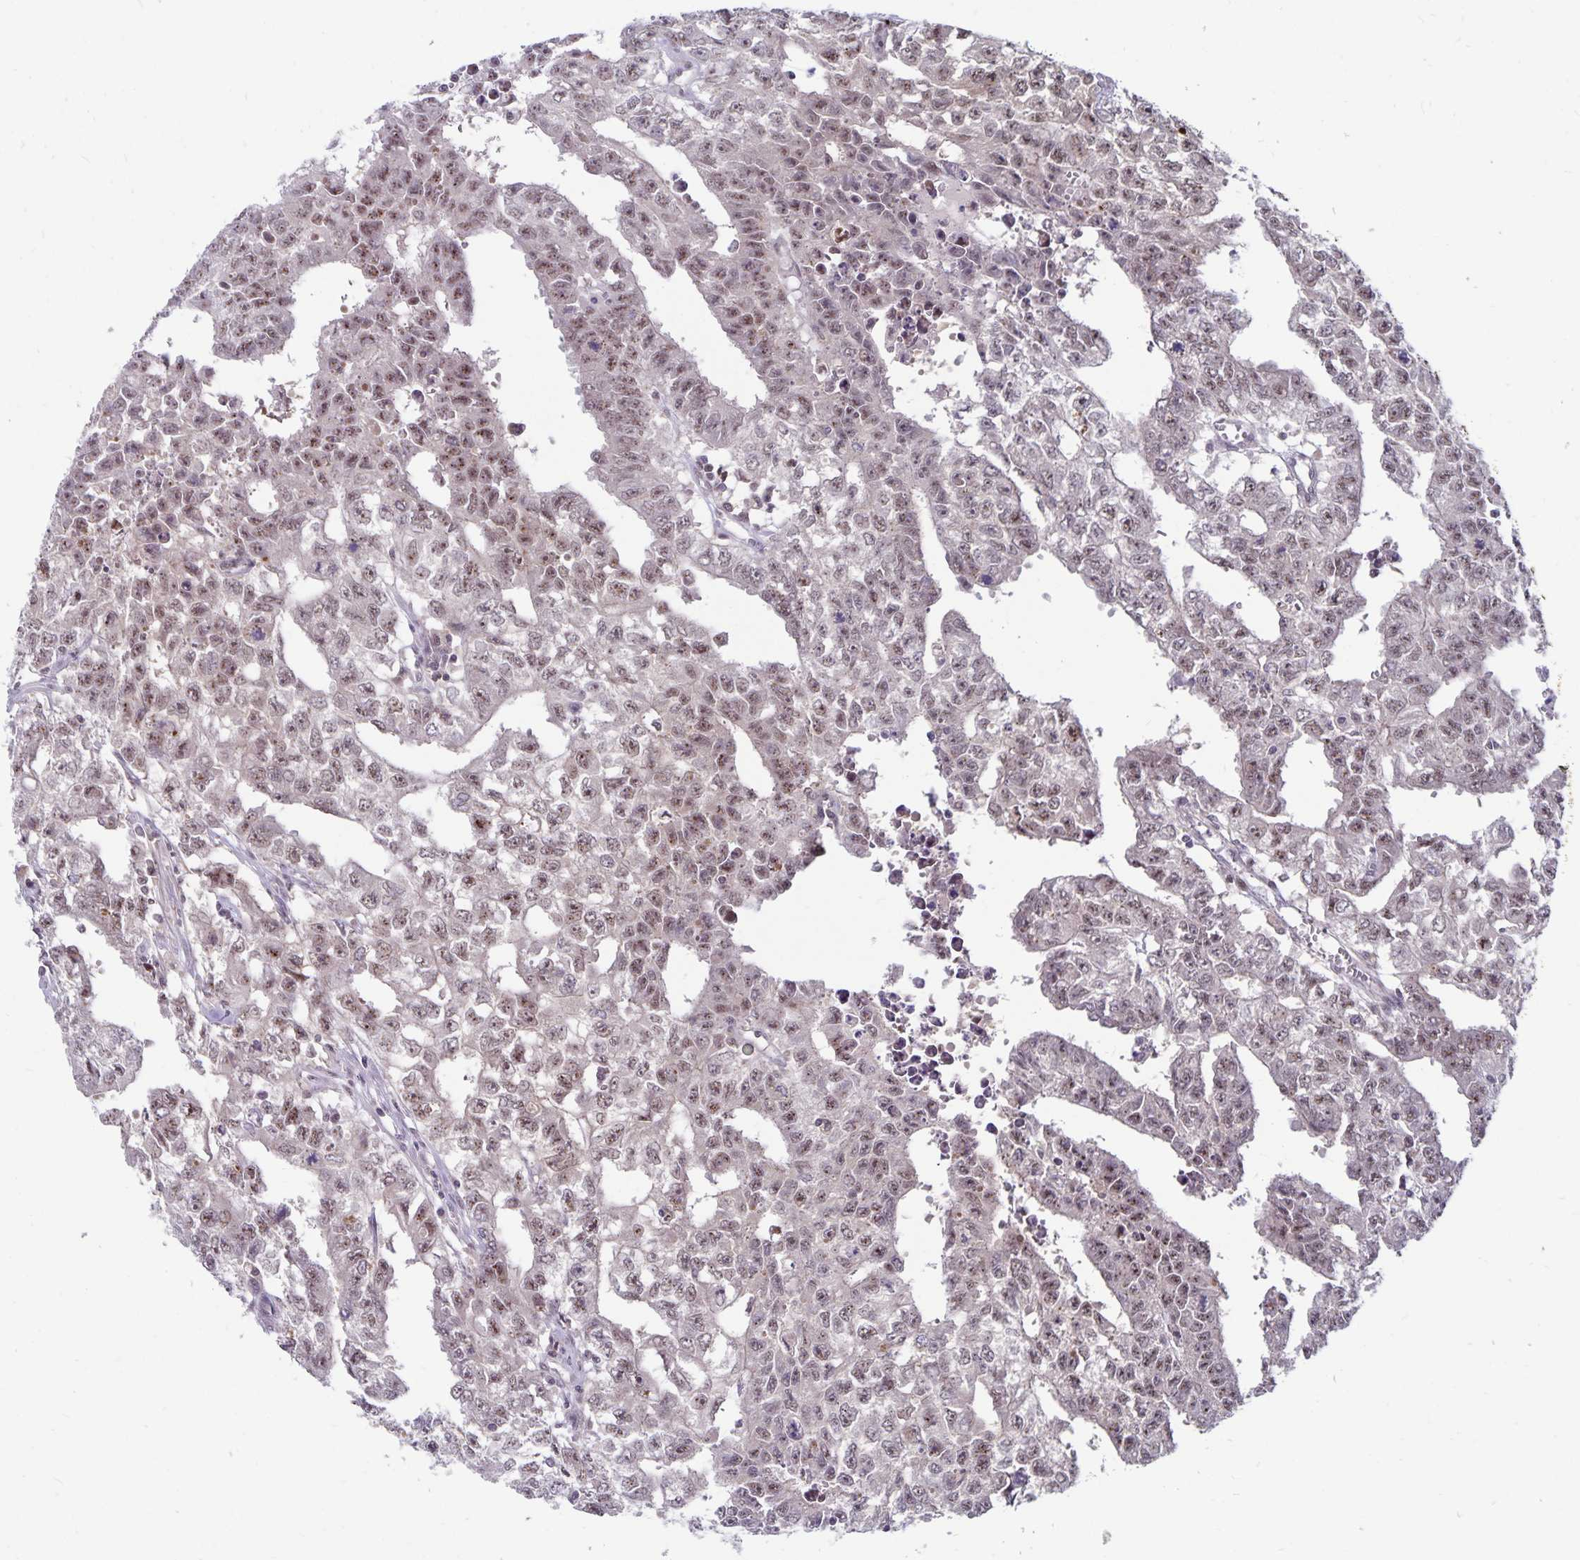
{"staining": {"intensity": "weak", "quantity": ">75%", "location": "nuclear"}, "tissue": "testis cancer", "cell_type": "Tumor cells", "image_type": "cancer", "snomed": [{"axis": "morphology", "description": "Carcinoma, Embryonal, NOS"}, {"axis": "morphology", "description": "Teratoma, malignant, NOS"}, {"axis": "topography", "description": "Testis"}], "caption": "IHC (DAB (3,3'-diaminobenzidine)) staining of human testis cancer displays weak nuclear protein positivity in approximately >75% of tumor cells. (DAB IHC with brightfield microscopy, high magnification).", "gene": "EXOC6B", "patient": {"sex": "male", "age": 24}}